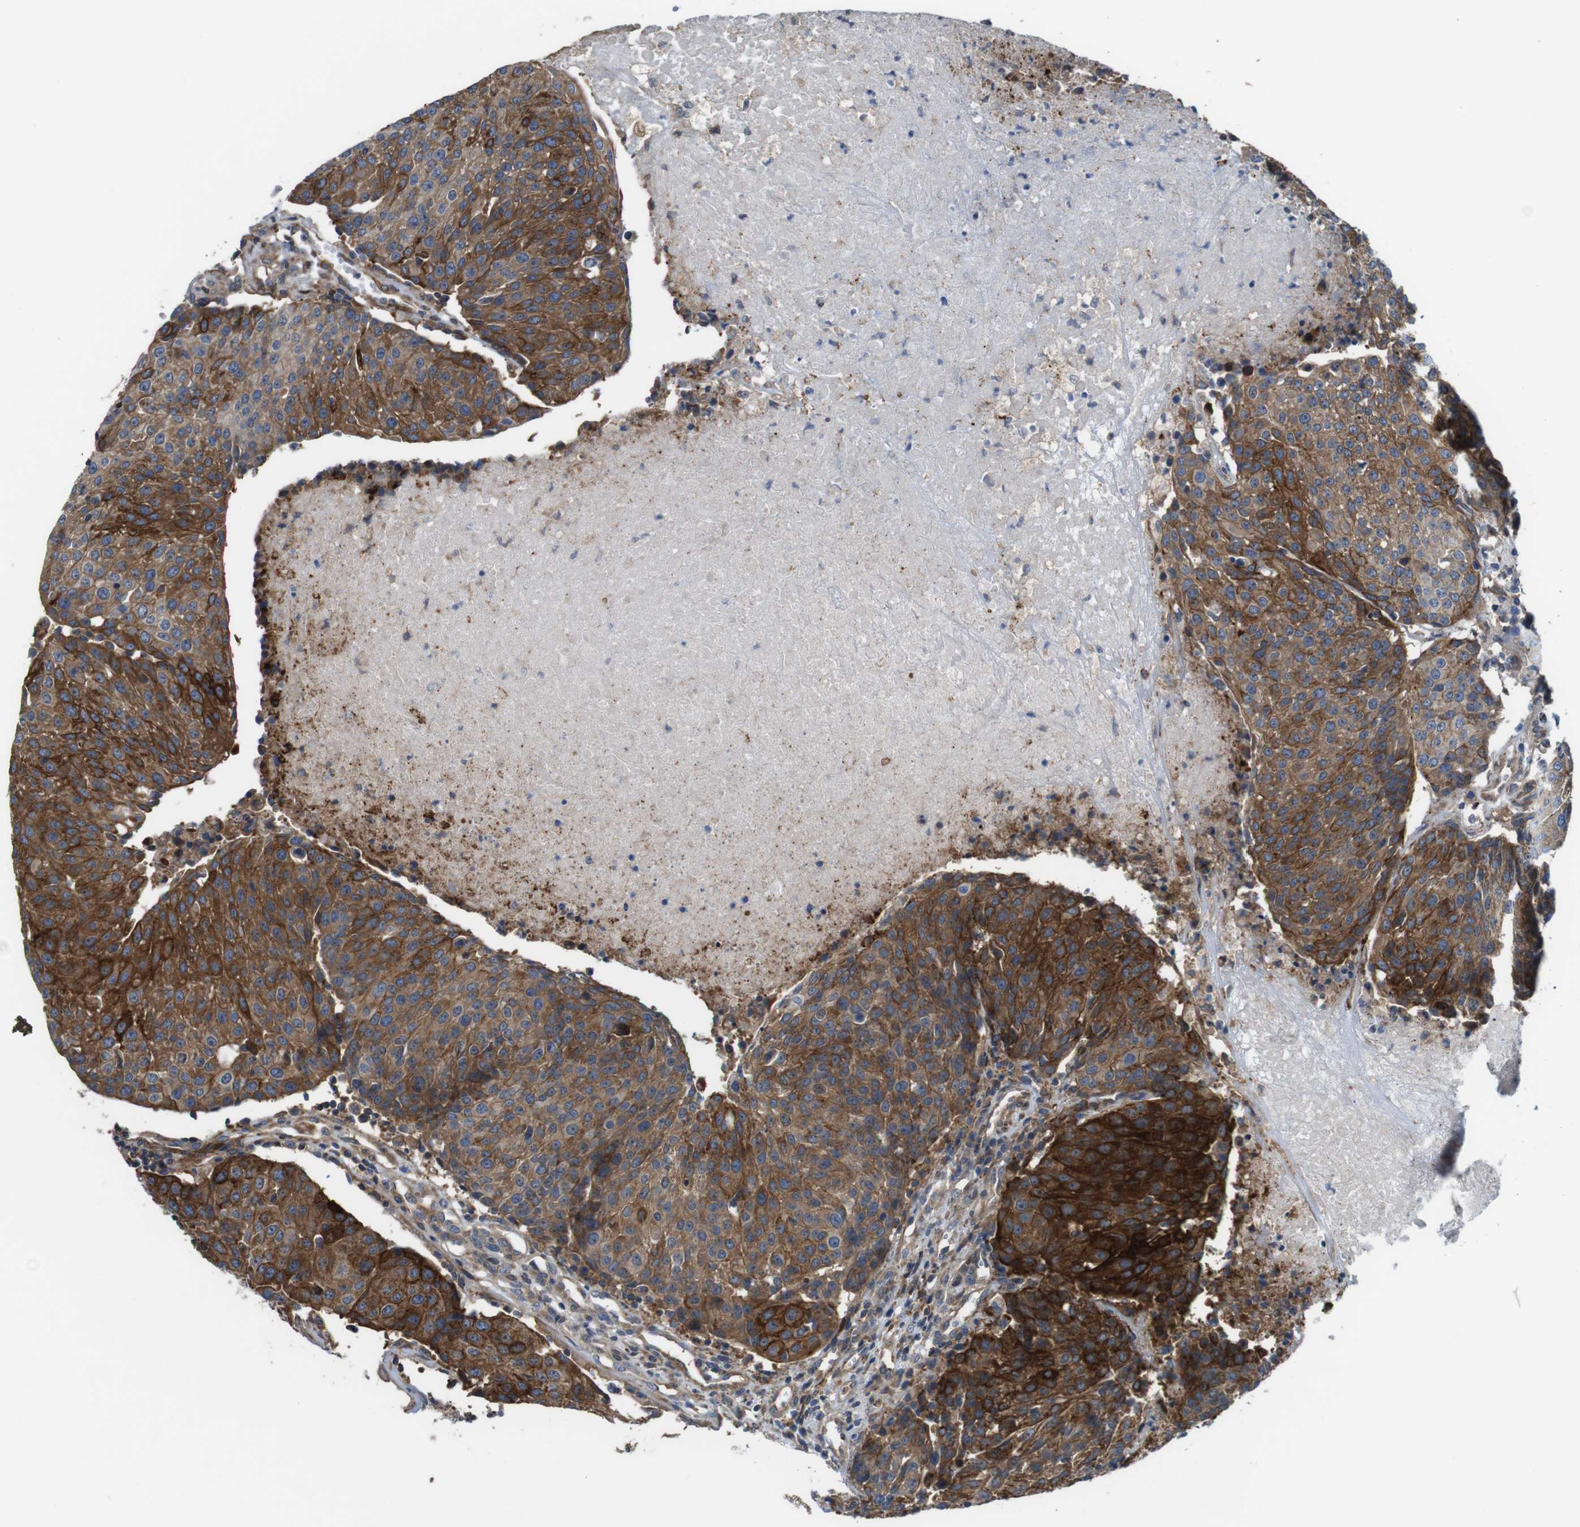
{"staining": {"intensity": "strong", "quantity": ">75%", "location": "cytoplasmic/membranous"}, "tissue": "urothelial cancer", "cell_type": "Tumor cells", "image_type": "cancer", "snomed": [{"axis": "morphology", "description": "Urothelial carcinoma, High grade"}, {"axis": "topography", "description": "Urinary bladder"}], "caption": "Brown immunohistochemical staining in urothelial carcinoma (high-grade) displays strong cytoplasmic/membranous positivity in about >75% of tumor cells.", "gene": "PCOLCE2", "patient": {"sex": "female", "age": 85}}